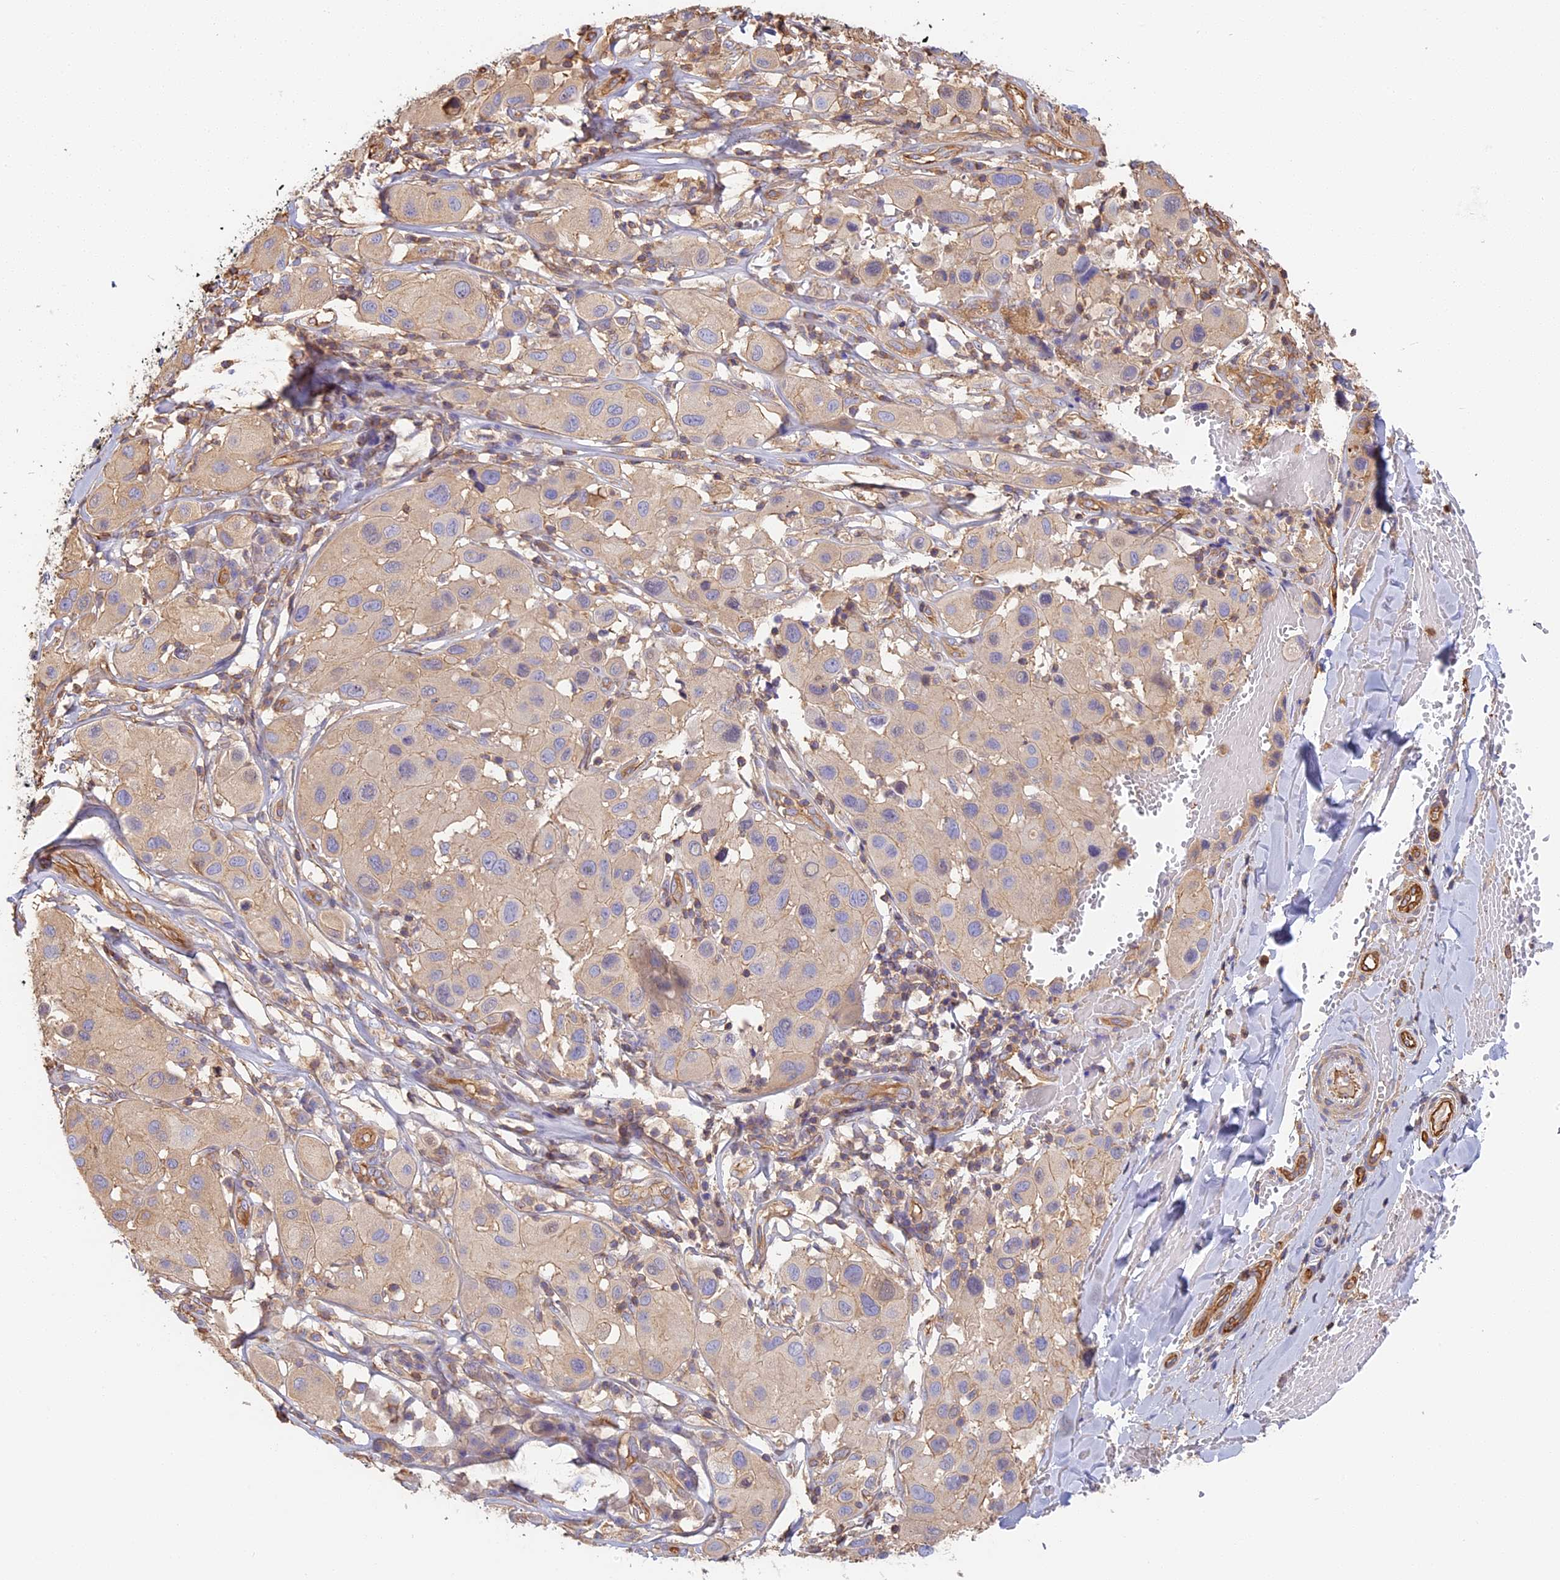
{"staining": {"intensity": "weak", "quantity": "<25%", "location": "cytoplasmic/membranous"}, "tissue": "melanoma", "cell_type": "Tumor cells", "image_type": "cancer", "snomed": [{"axis": "morphology", "description": "Malignant melanoma, Metastatic site"}, {"axis": "topography", "description": "Skin"}], "caption": "Micrograph shows no significant protein expression in tumor cells of melanoma.", "gene": "VPS18", "patient": {"sex": "male", "age": 41}}